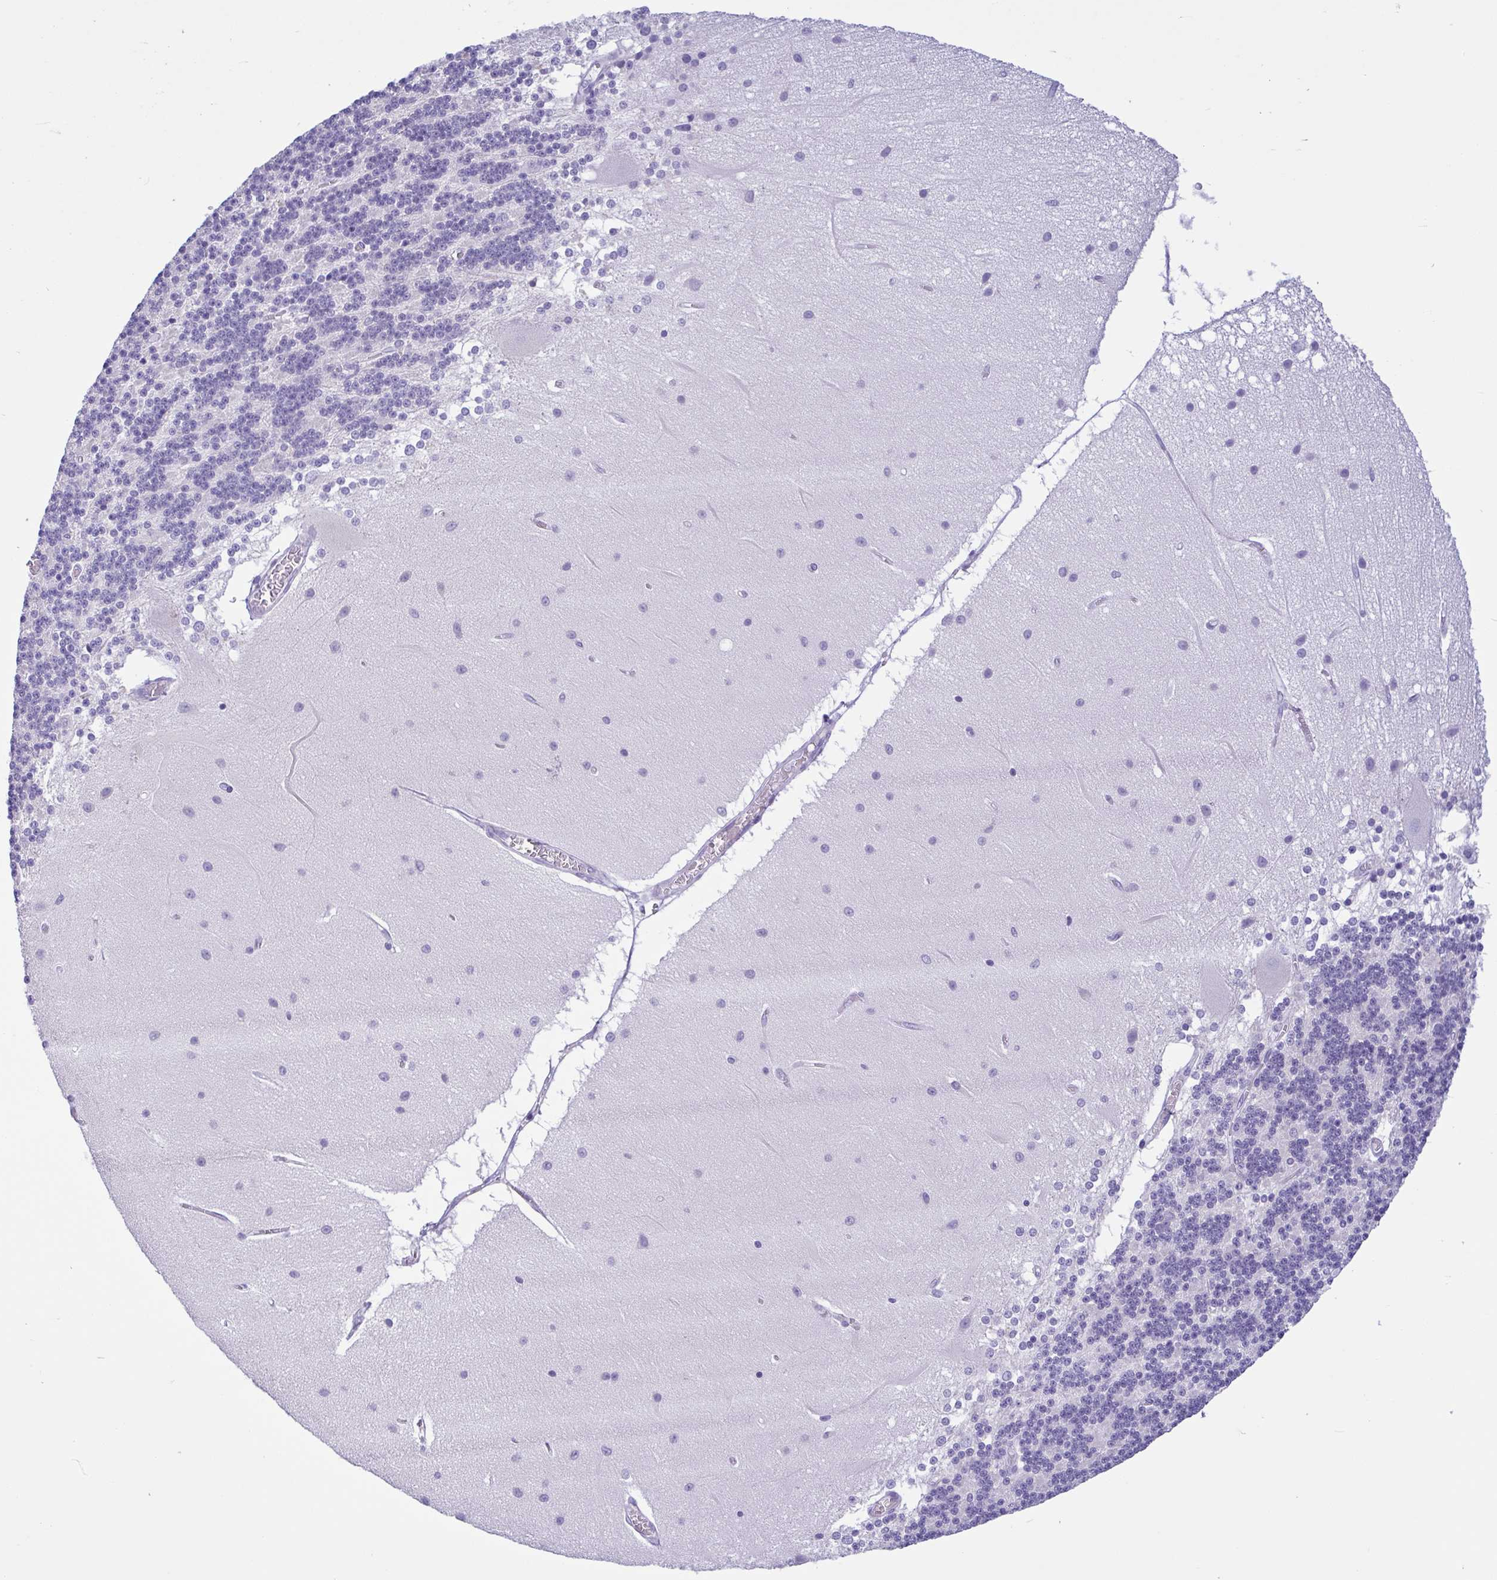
{"staining": {"intensity": "negative", "quantity": "none", "location": "none"}, "tissue": "cerebellum", "cell_type": "Cells in granular layer", "image_type": "normal", "snomed": [{"axis": "morphology", "description": "Normal tissue, NOS"}, {"axis": "topography", "description": "Cerebellum"}], "caption": "DAB immunohistochemical staining of unremarkable human cerebellum exhibits no significant positivity in cells in granular layer. Nuclei are stained in blue.", "gene": "ENSG00000274792", "patient": {"sex": "female", "age": 54}}